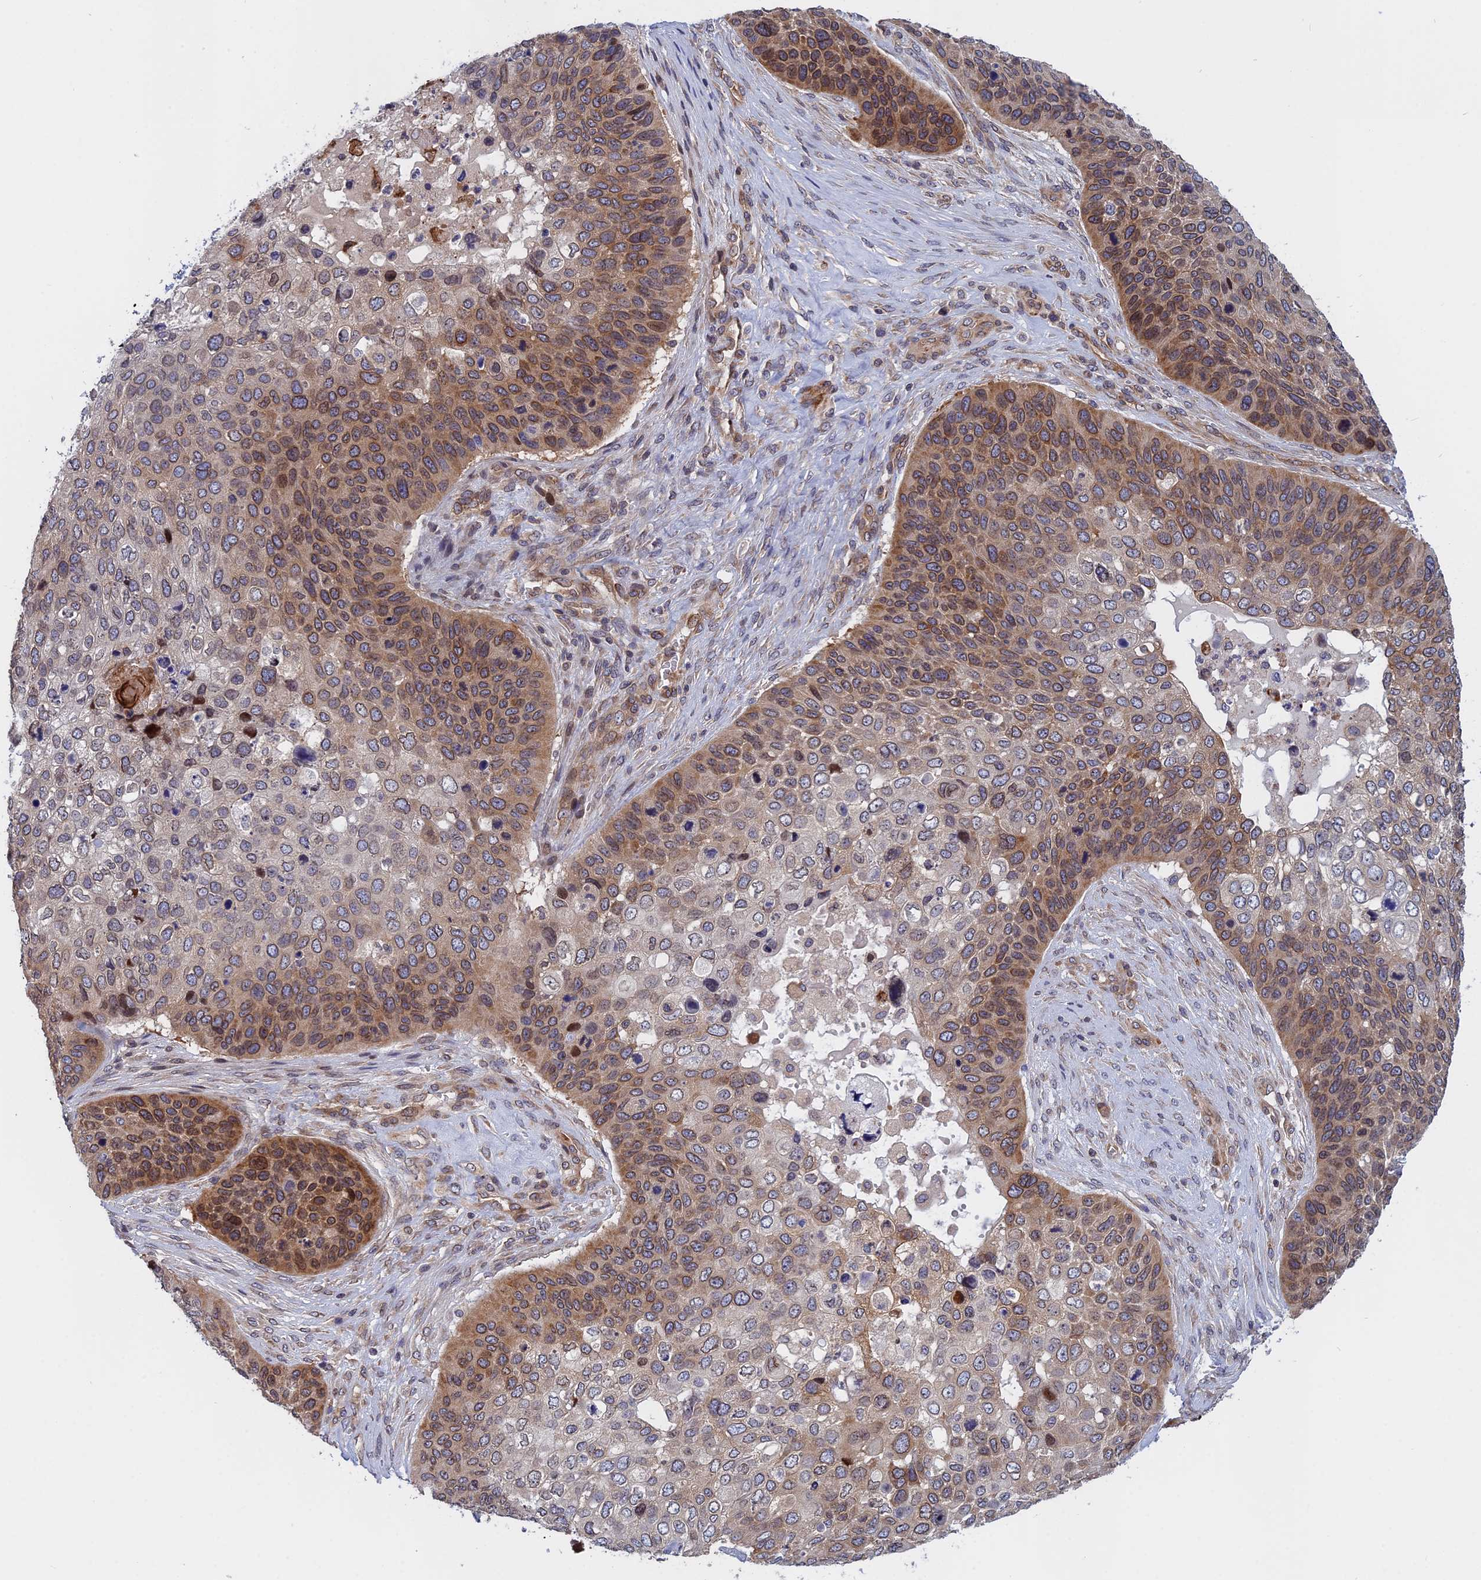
{"staining": {"intensity": "moderate", "quantity": "25%-75%", "location": "cytoplasmic/membranous,nuclear"}, "tissue": "skin cancer", "cell_type": "Tumor cells", "image_type": "cancer", "snomed": [{"axis": "morphology", "description": "Basal cell carcinoma"}, {"axis": "topography", "description": "Skin"}], "caption": "Skin basal cell carcinoma tissue displays moderate cytoplasmic/membranous and nuclear staining in approximately 25%-75% of tumor cells", "gene": "NAA10", "patient": {"sex": "female", "age": 74}}